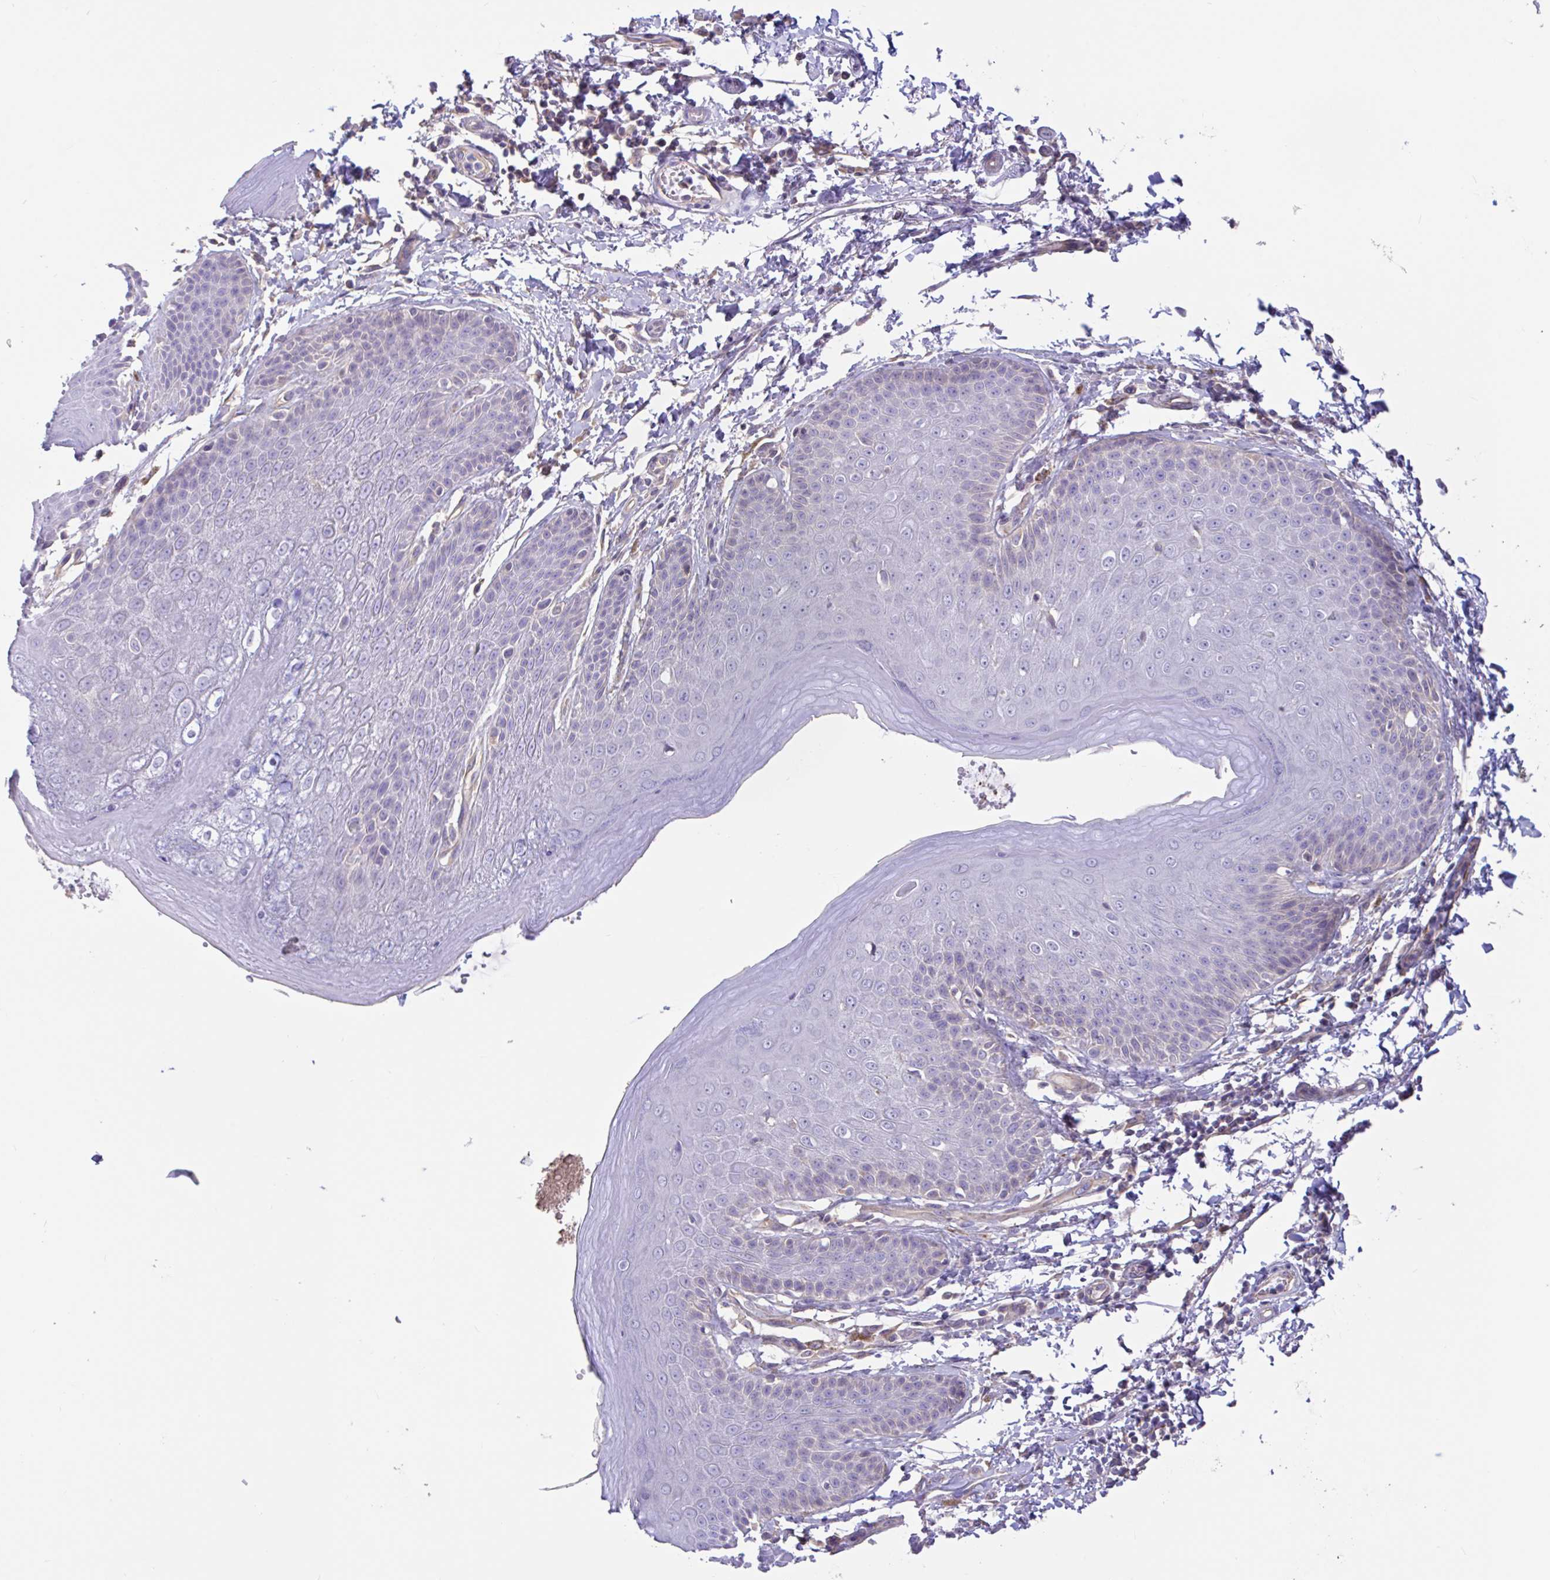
{"staining": {"intensity": "negative", "quantity": "none", "location": "none"}, "tissue": "skin", "cell_type": "Epidermal cells", "image_type": "normal", "snomed": [{"axis": "morphology", "description": "Normal tissue, NOS"}, {"axis": "topography", "description": "Peripheral nerve tissue"}], "caption": "IHC histopathology image of unremarkable human skin stained for a protein (brown), which shows no positivity in epidermal cells. Brightfield microscopy of immunohistochemistry (IHC) stained with DAB (3,3'-diaminobenzidine) (brown) and hematoxylin (blue), captured at high magnification.", "gene": "PLCD4", "patient": {"sex": "male", "age": 51}}